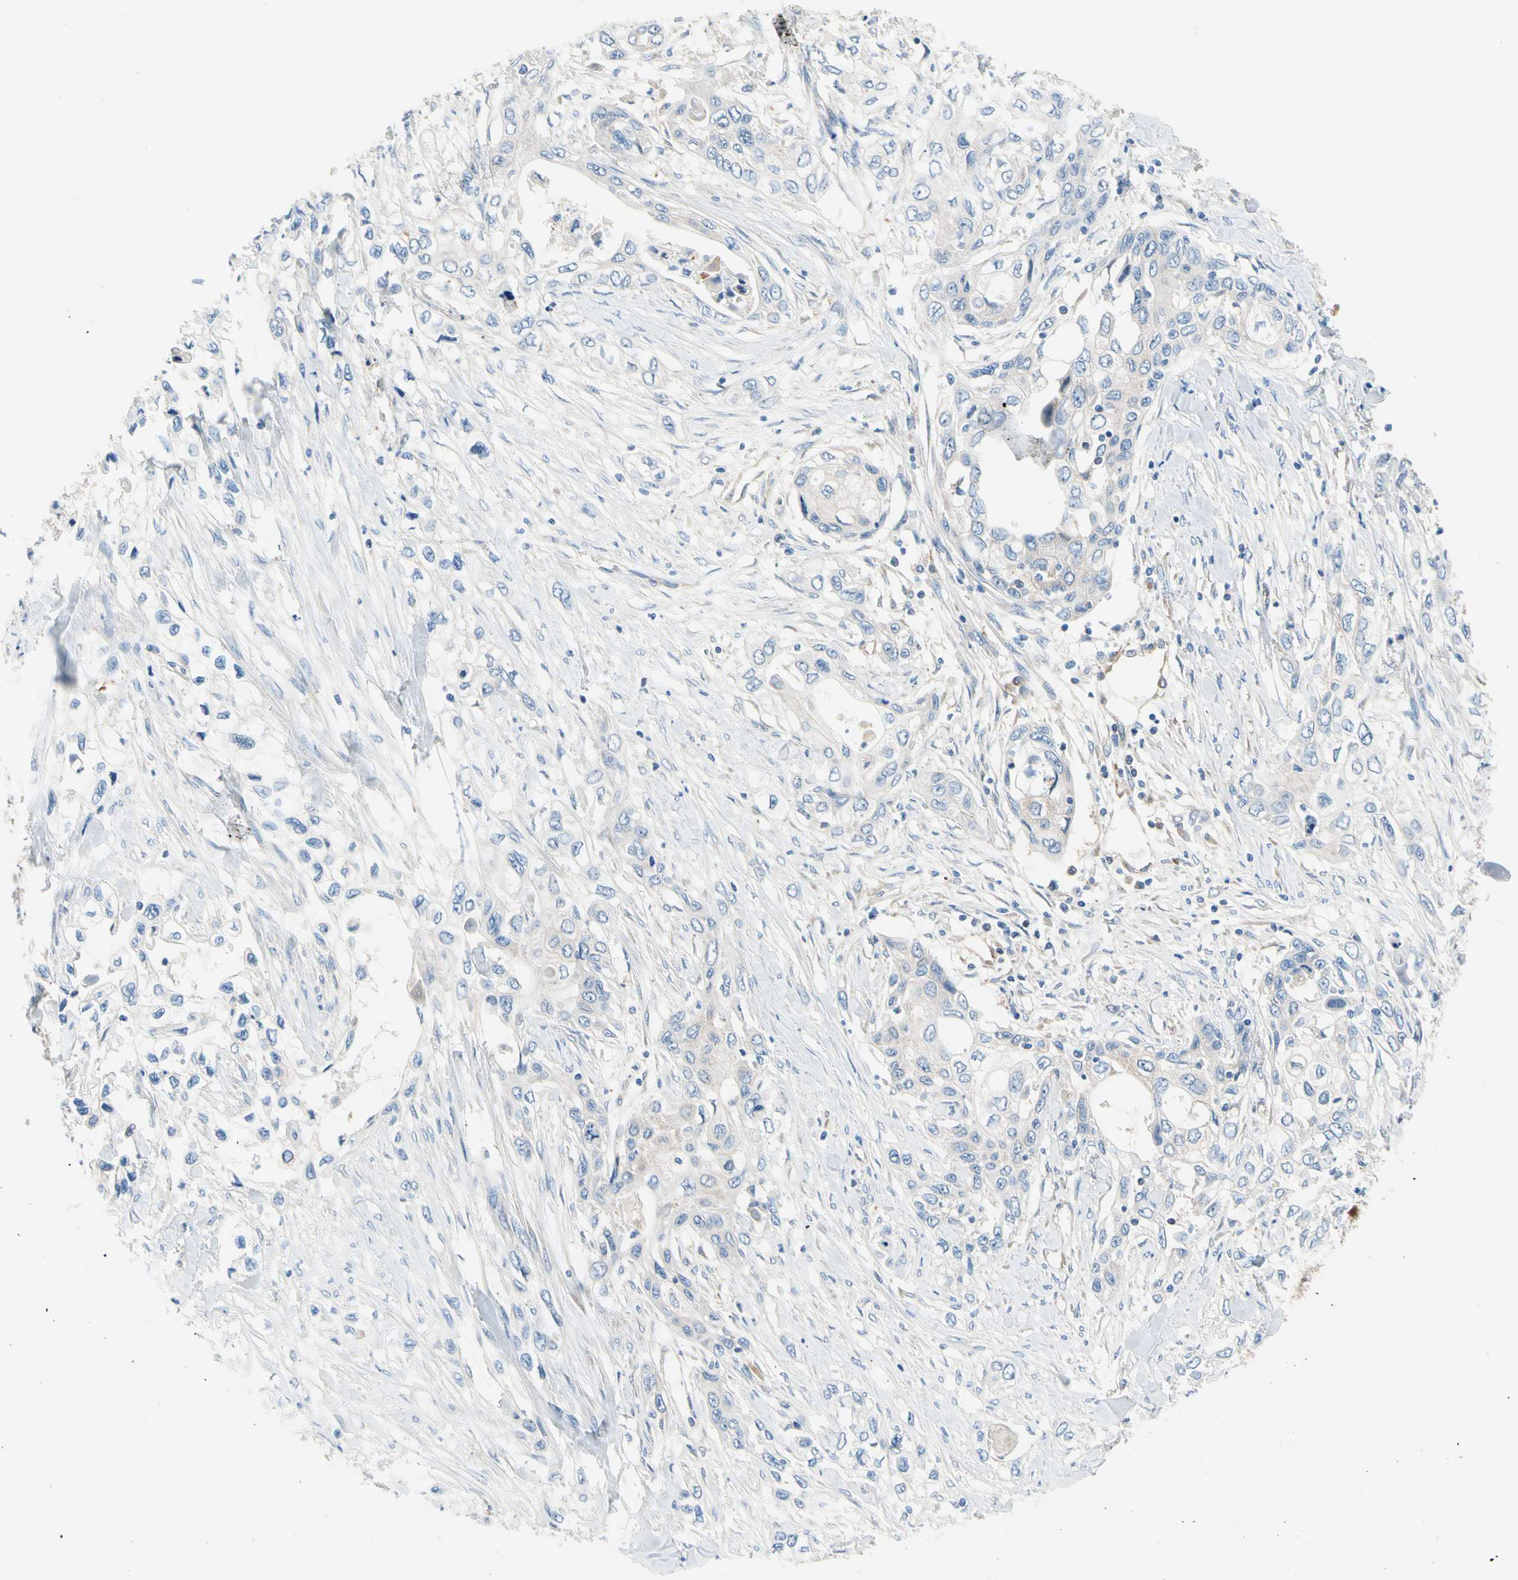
{"staining": {"intensity": "weak", "quantity": ">75%", "location": "cytoplasmic/membranous"}, "tissue": "pancreatic cancer", "cell_type": "Tumor cells", "image_type": "cancer", "snomed": [{"axis": "morphology", "description": "Adenocarcinoma, NOS"}, {"axis": "topography", "description": "Pancreas"}], "caption": "Immunohistochemistry (IHC) image of neoplastic tissue: pancreatic cancer stained using immunohistochemistry shows low levels of weak protein expression localized specifically in the cytoplasmic/membranous of tumor cells, appearing as a cytoplasmic/membranous brown color.", "gene": "GPHN", "patient": {"sex": "female", "age": 70}}